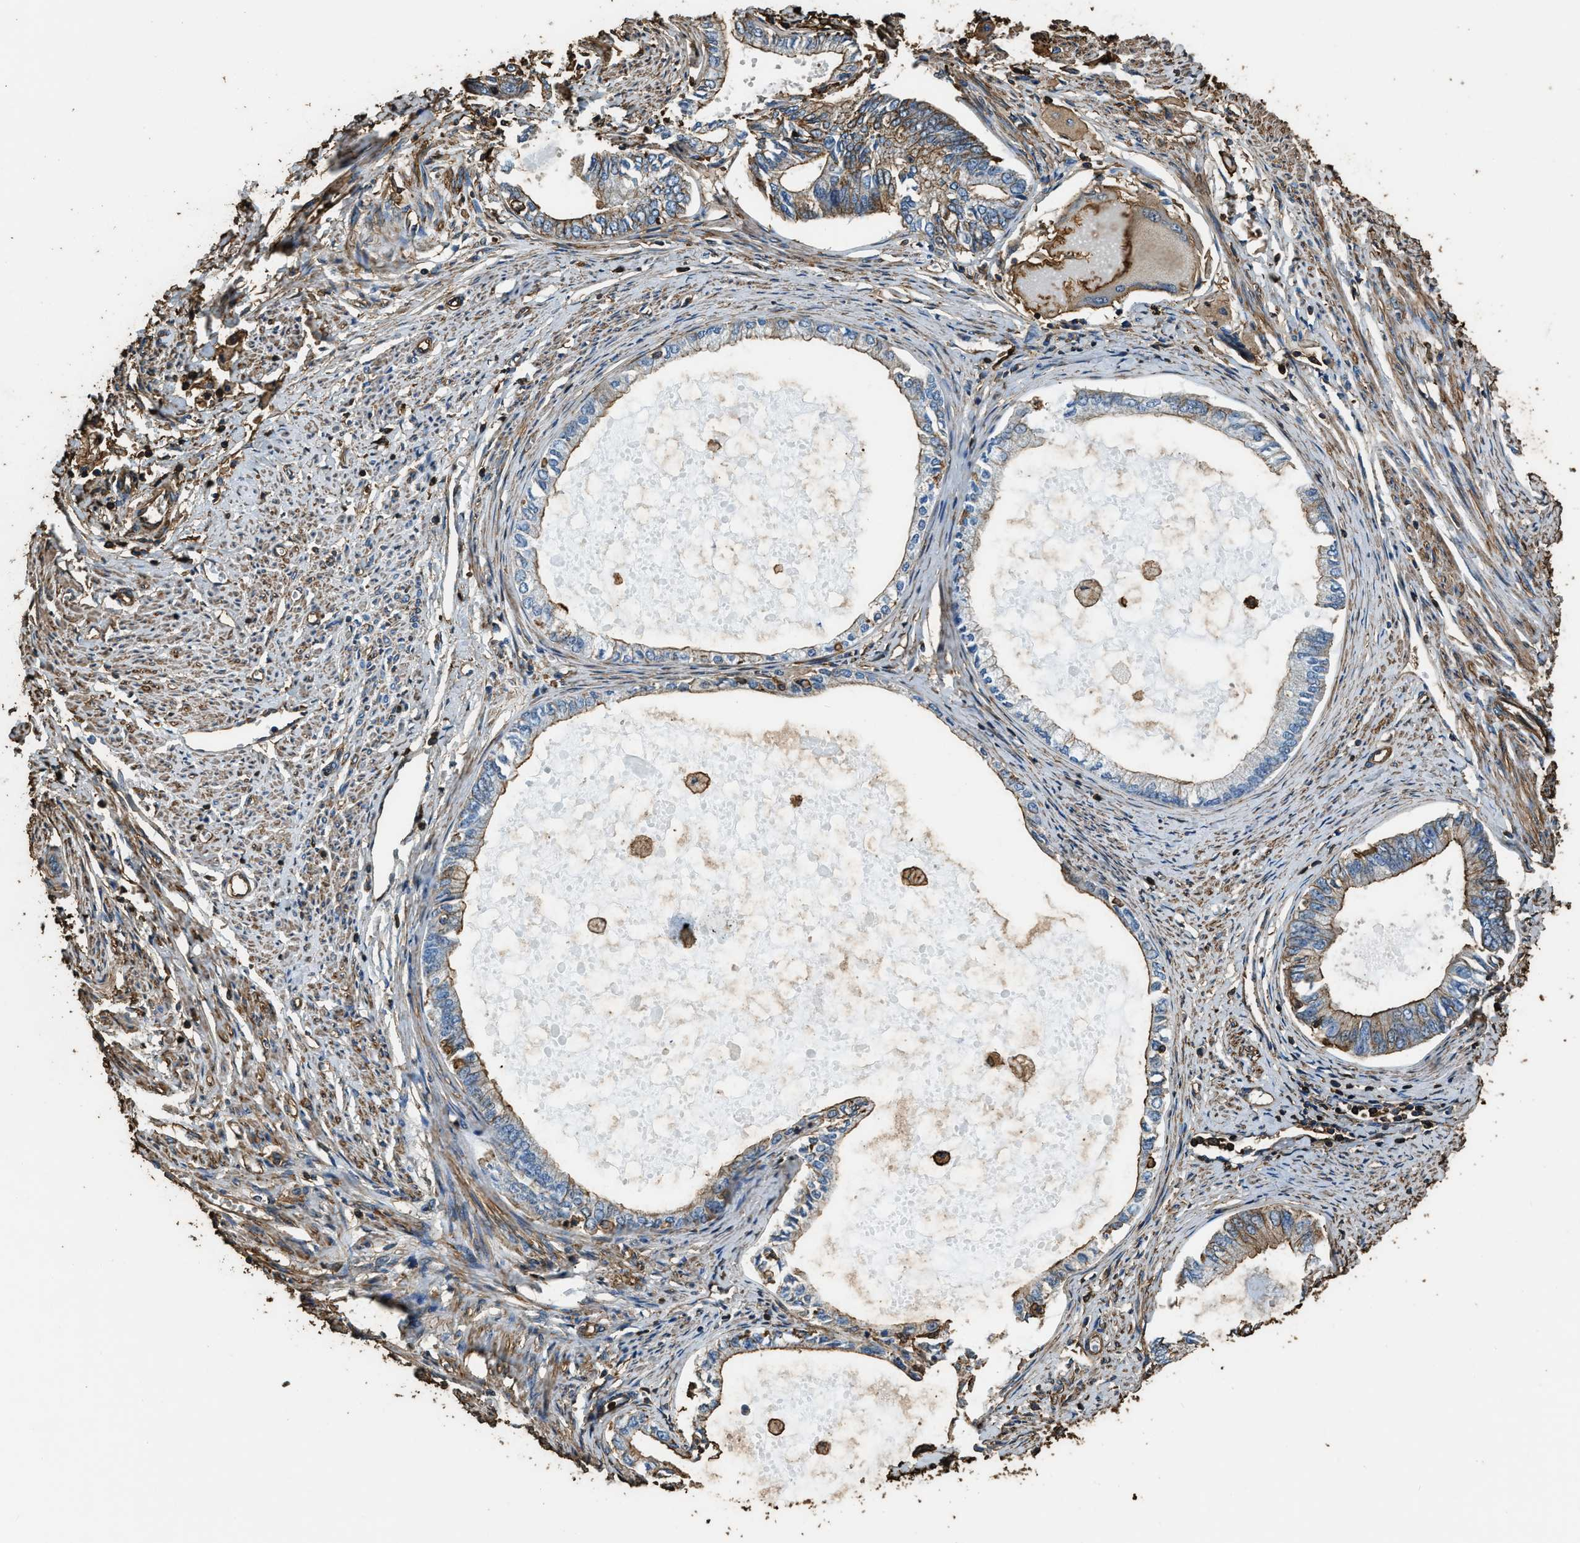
{"staining": {"intensity": "moderate", "quantity": ">75%", "location": "cytoplasmic/membranous"}, "tissue": "endometrial cancer", "cell_type": "Tumor cells", "image_type": "cancer", "snomed": [{"axis": "morphology", "description": "Adenocarcinoma, NOS"}, {"axis": "topography", "description": "Endometrium"}], "caption": "Approximately >75% of tumor cells in endometrial cancer show moderate cytoplasmic/membranous protein positivity as visualized by brown immunohistochemical staining.", "gene": "ACCS", "patient": {"sex": "female", "age": 86}}